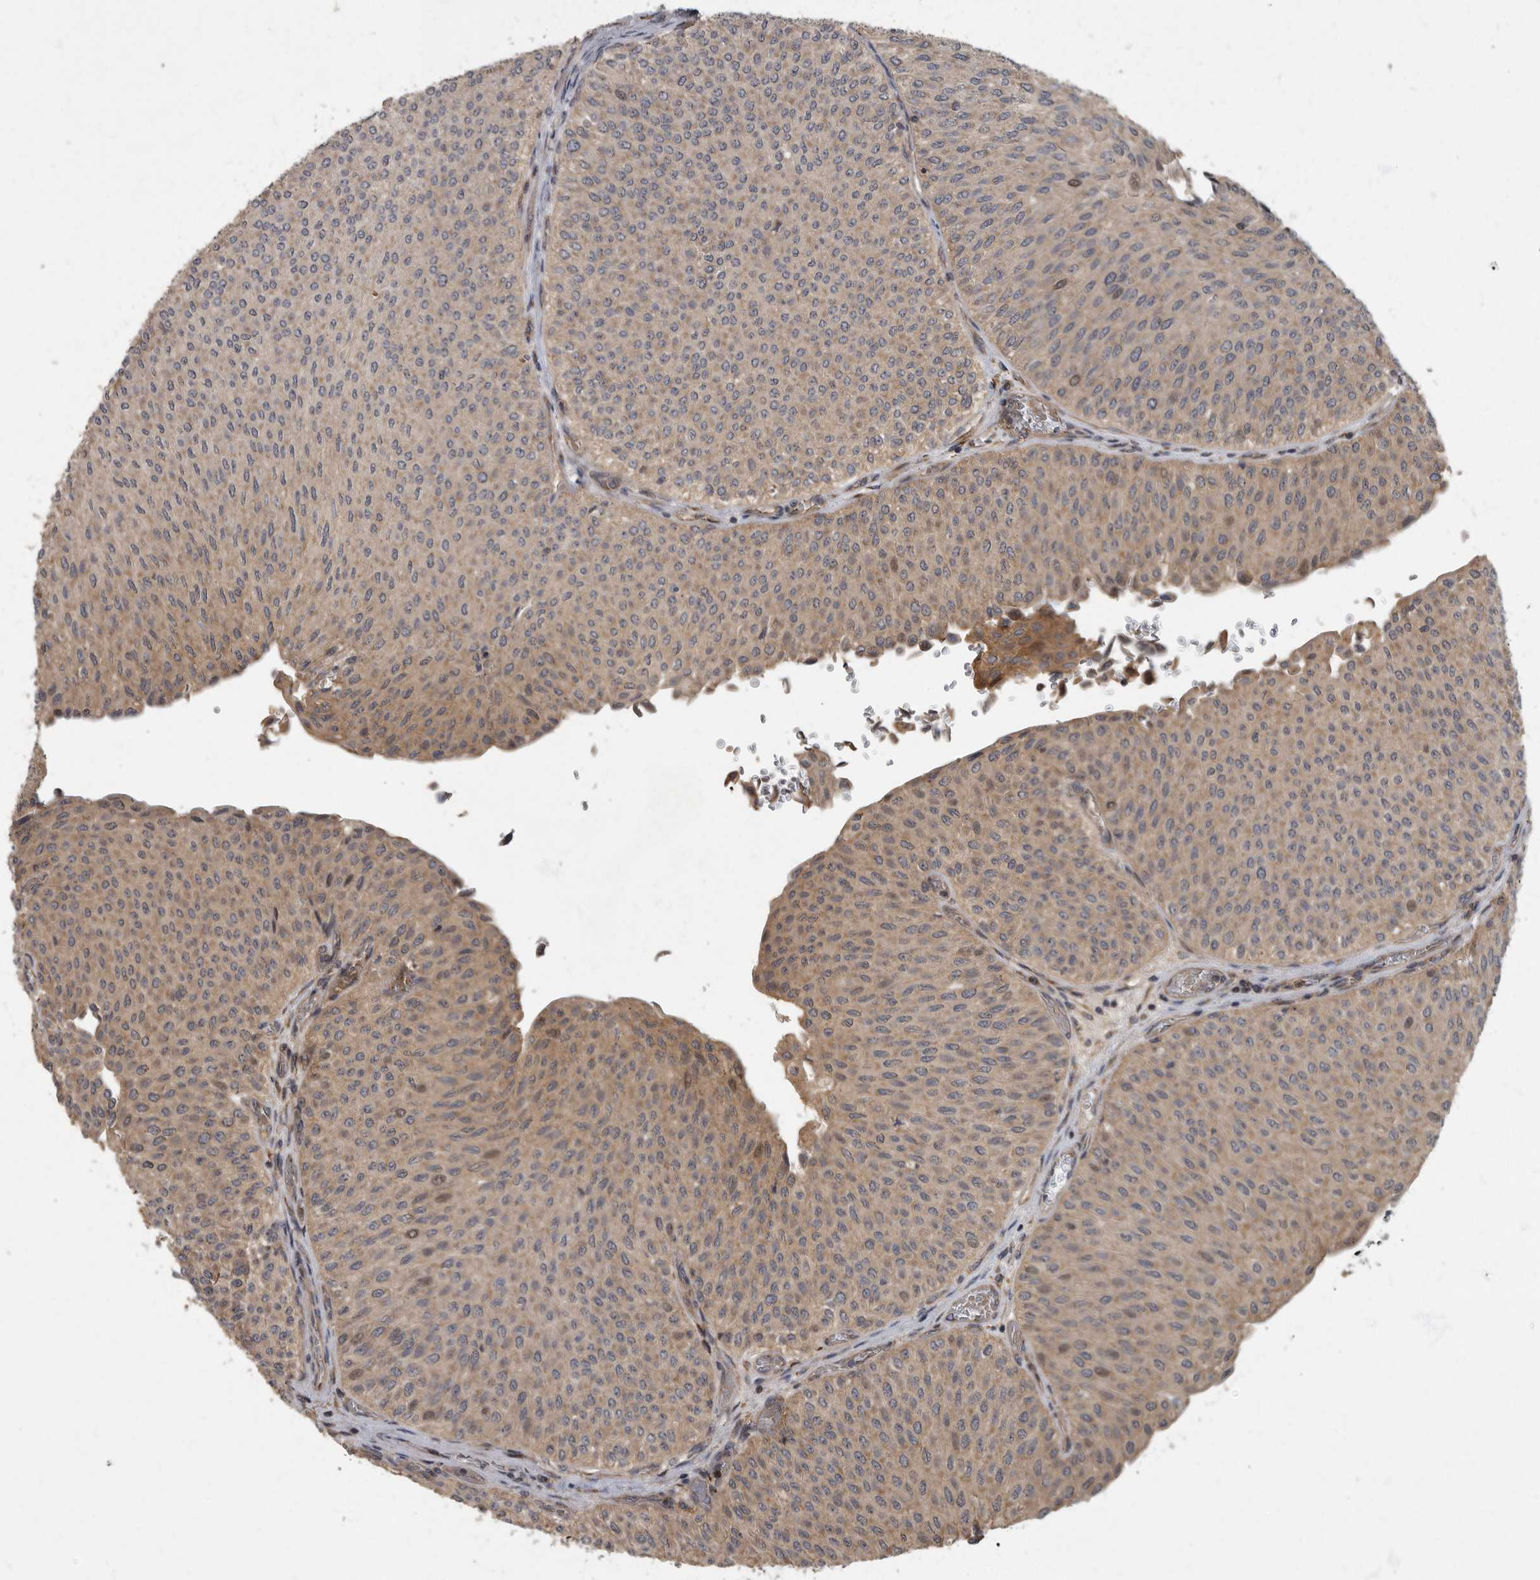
{"staining": {"intensity": "moderate", "quantity": "25%-75%", "location": "cytoplasmic/membranous"}, "tissue": "urothelial cancer", "cell_type": "Tumor cells", "image_type": "cancer", "snomed": [{"axis": "morphology", "description": "Urothelial carcinoma, Low grade"}, {"axis": "topography", "description": "Urinary bladder"}], "caption": "Urothelial cancer stained with a protein marker demonstrates moderate staining in tumor cells.", "gene": "IQCK", "patient": {"sex": "male", "age": 78}}